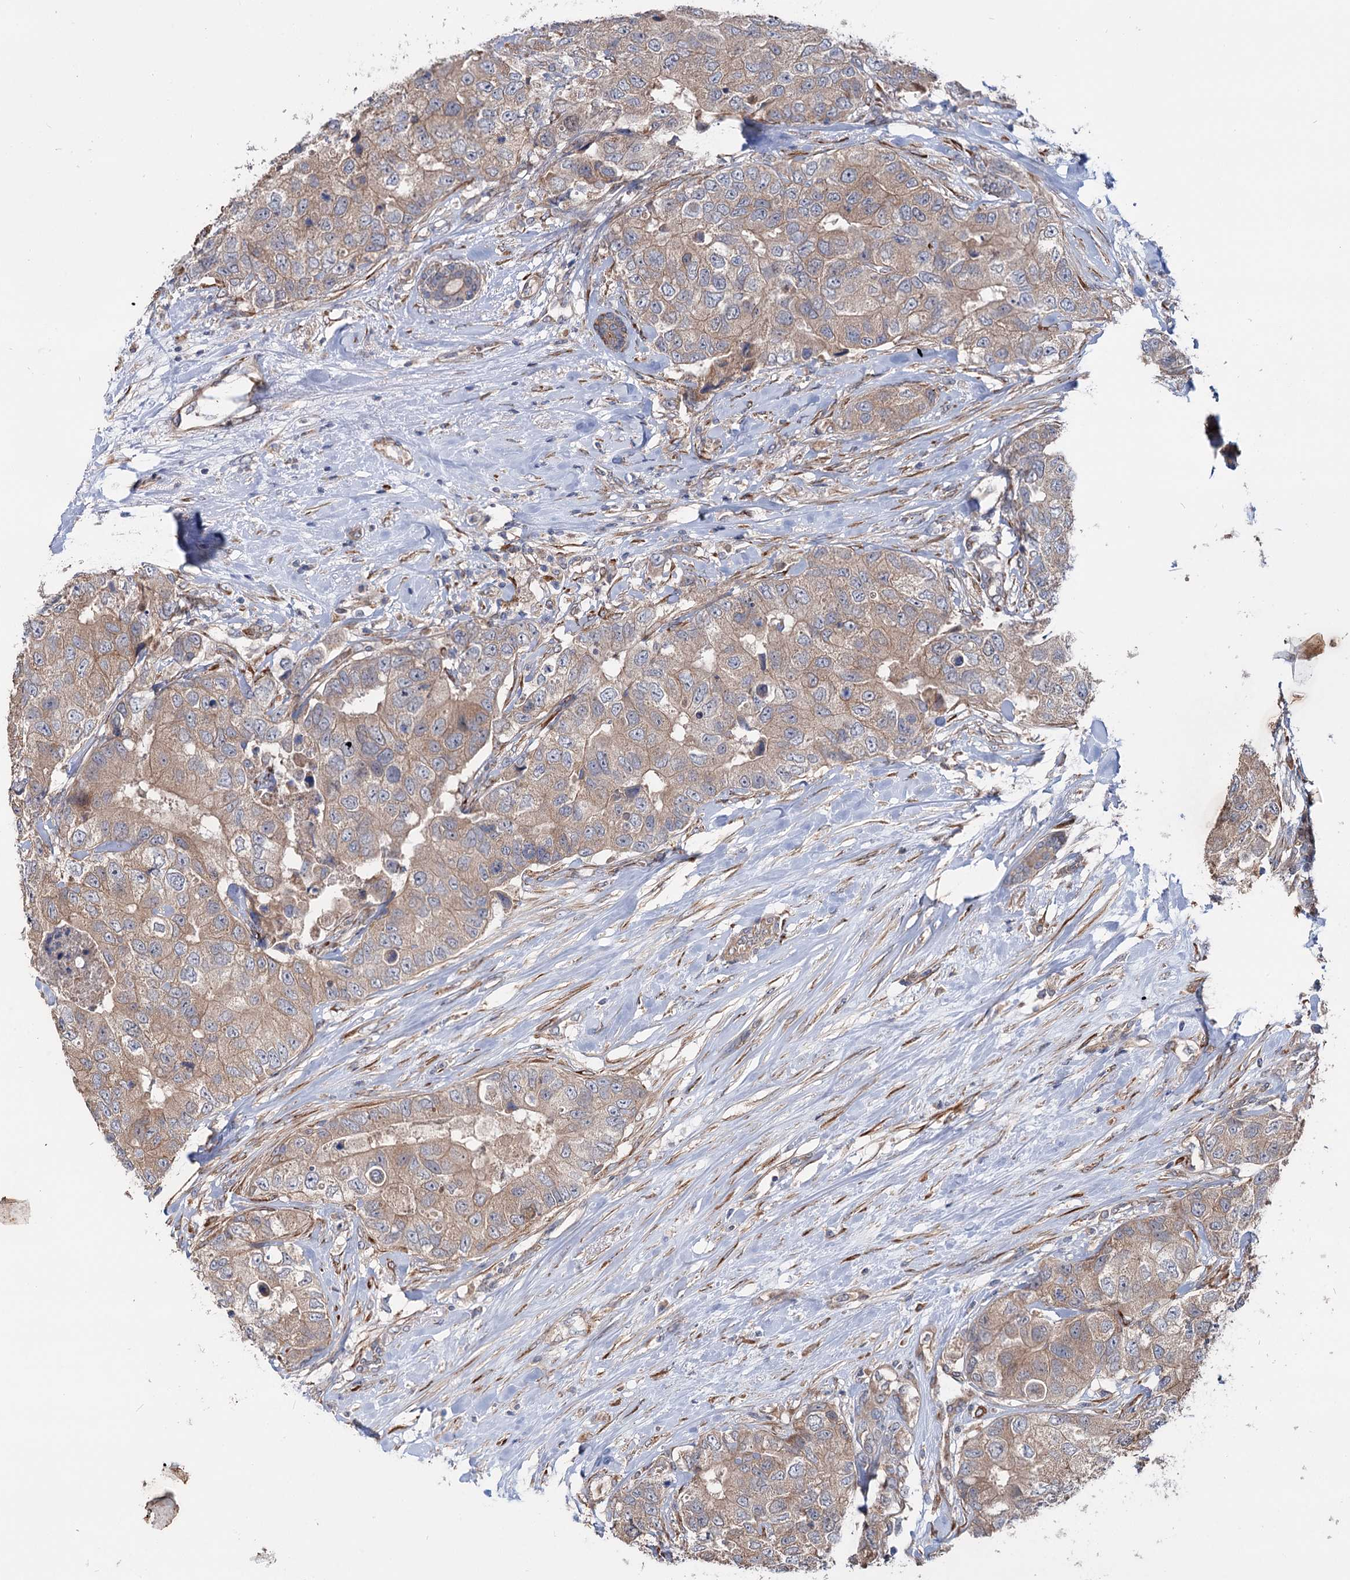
{"staining": {"intensity": "moderate", "quantity": ">75%", "location": "cytoplasmic/membranous"}, "tissue": "breast cancer", "cell_type": "Tumor cells", "image_type": "cancer", "snomed": [{"axis": "morphology", "description": "Duct carcinoma"}, {"axis": "topography", "description": "Breast"}], "caption": "High-power microscopy captured an IHC histopathology image of breast cancer, revealing moderate cytoplasmic/membranous positivity in approximately >75% of tumor cells. (Stains: DAB in brown, nuclei in blue, Microscopy: brightfield microscopy at high magnification).", "gene": "PTDSS2", "patient": {"sex": "female", "age": 62}}